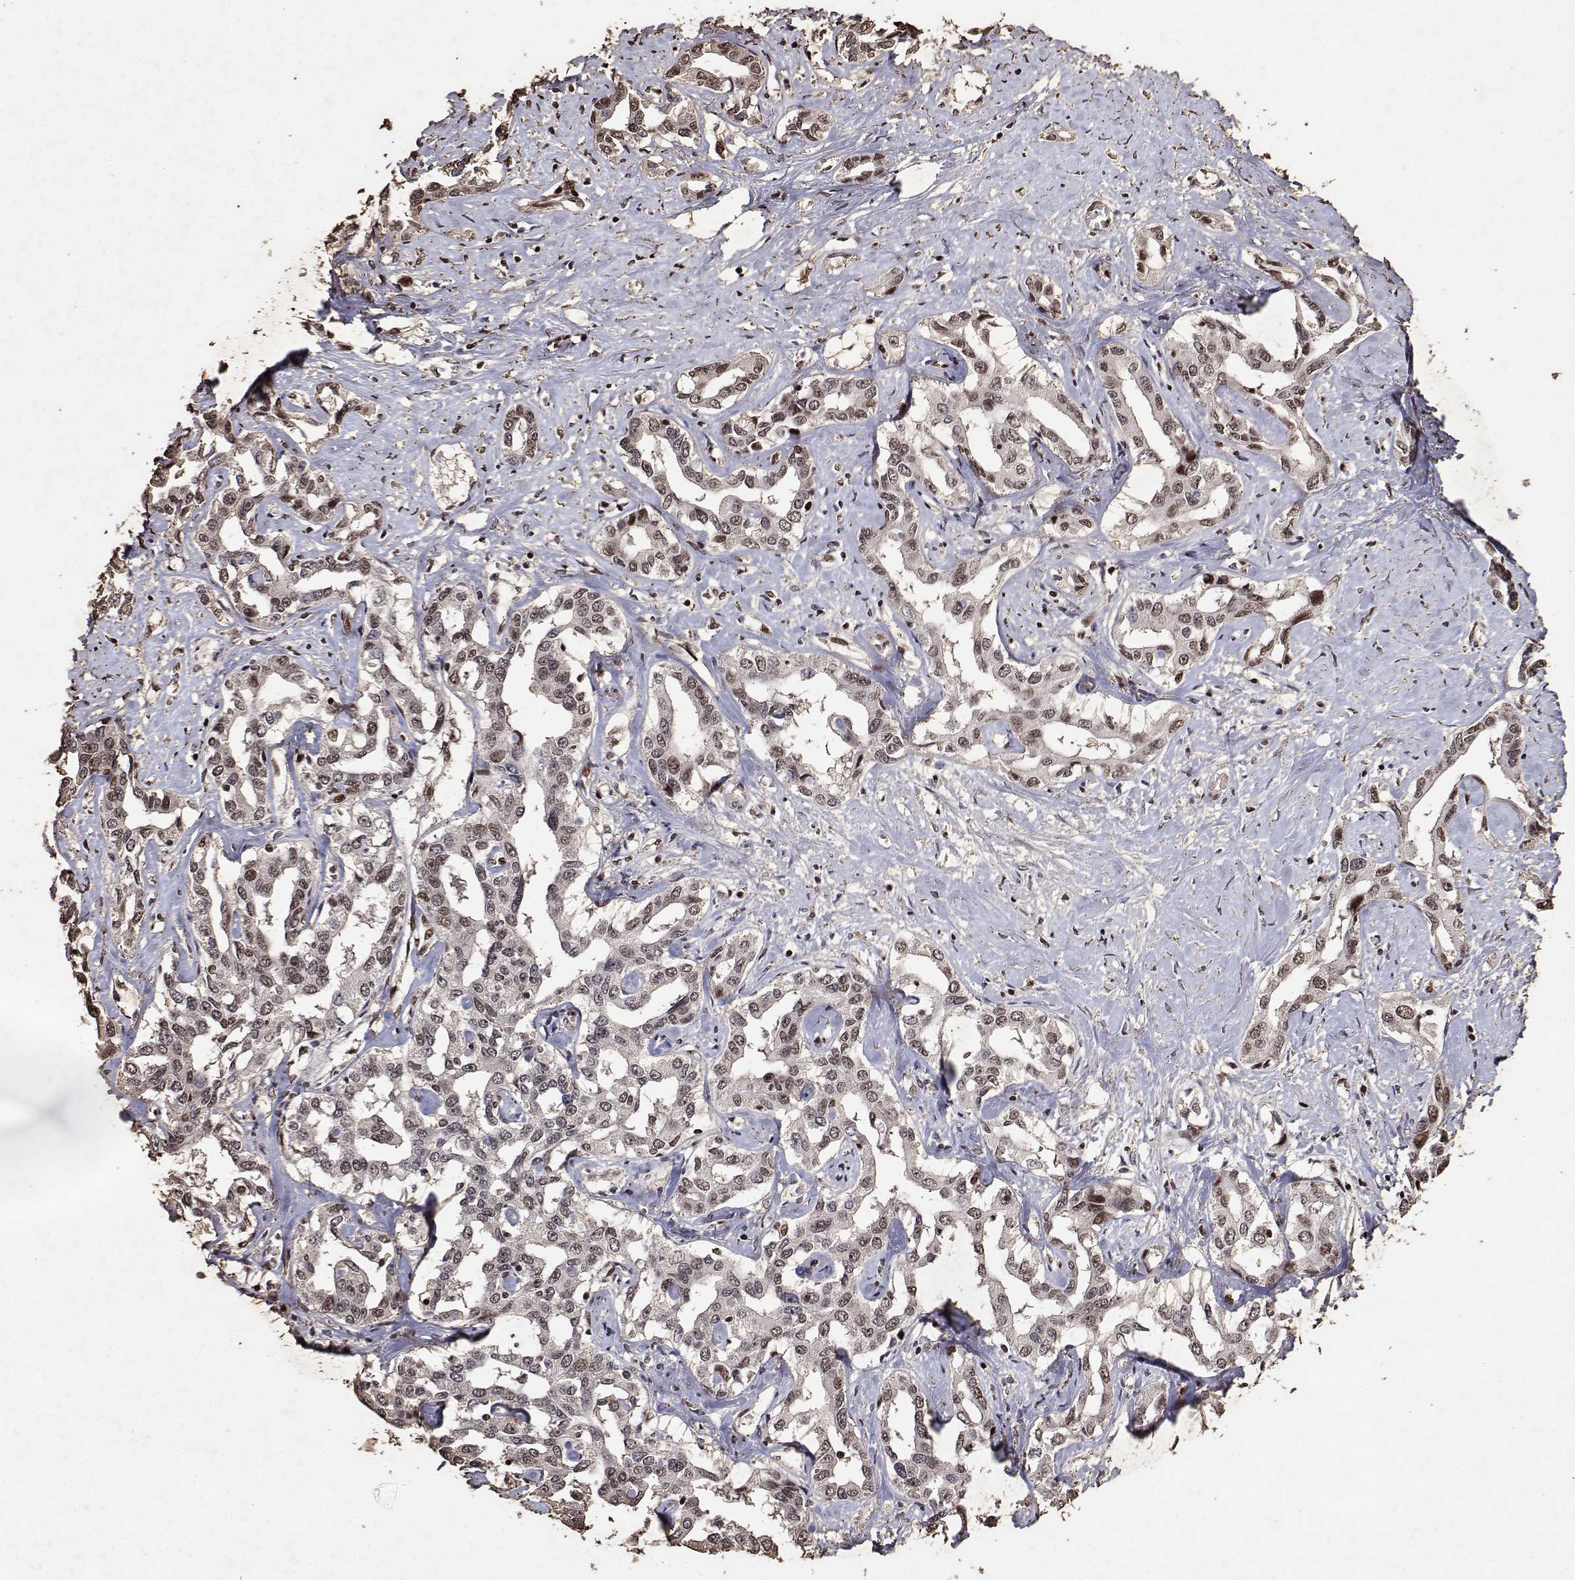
{"staining": {"intensity": "moderate", "quantity": ">75%", "location": "nuclear"}, "tissue": "liver cancer", "cell_type": "Tumor cells", "image_type": "cancer", "snomed": [{"axis": "morphology", "description": "Cholangiocarcinoma"}, {"axis": "topography", "description": "Liver"}], "caption": "High-magnification brightfield microscopy of liver cholangiocarcinoma stained with DAB (3,3'-diaminobenzidine) (brown) and counterstained with hematoxylin (blue). tumor cells exhibit moderate nuclear positivity is appreciated in about>75% of cells.", "gene": "TOE1", "patient": {"sex": "male", "age": 59}}